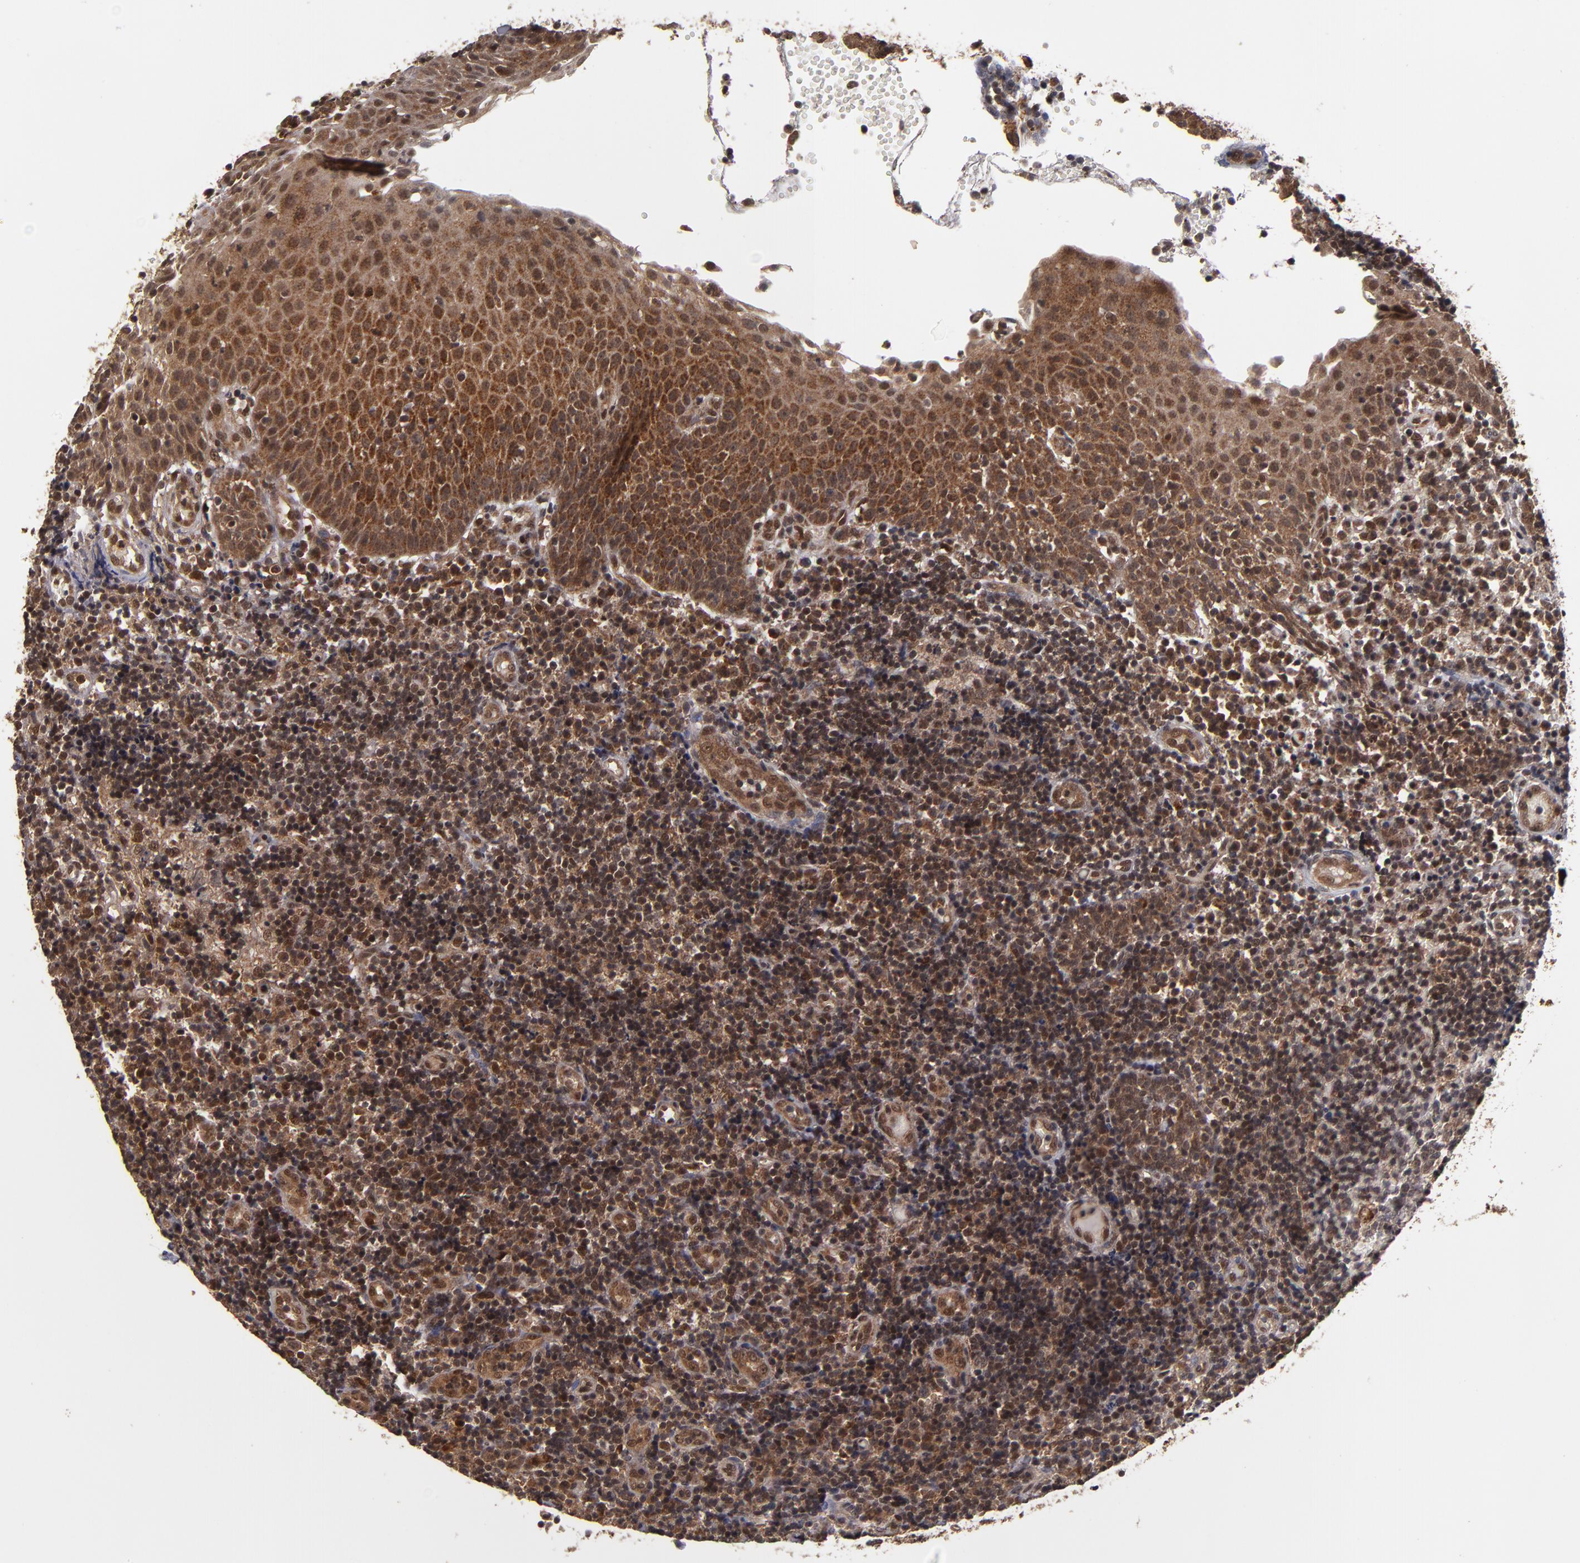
{"staining": {"intensity": "weak", "quantity": "<25%", "location": "cytoplasmic/membranous"}, "tissue": "tonsil", "cell_type": "Germinal center cells", "image_type": "normal", "snomed": [{"axis": "morphology", "description": "Normal tissue, NOS"}, {"axis": "topography", "description": "Tonsil"}], "caption": "High power microscopy image of an IHC image of benign tonsil, revealing no significant positivity in germinal center cells. (Immunohistochemistry (ihc), brightfield microscopy, high magnification).", "gene": "CUL5", "patient": {"sex": "female", "age": 40}}